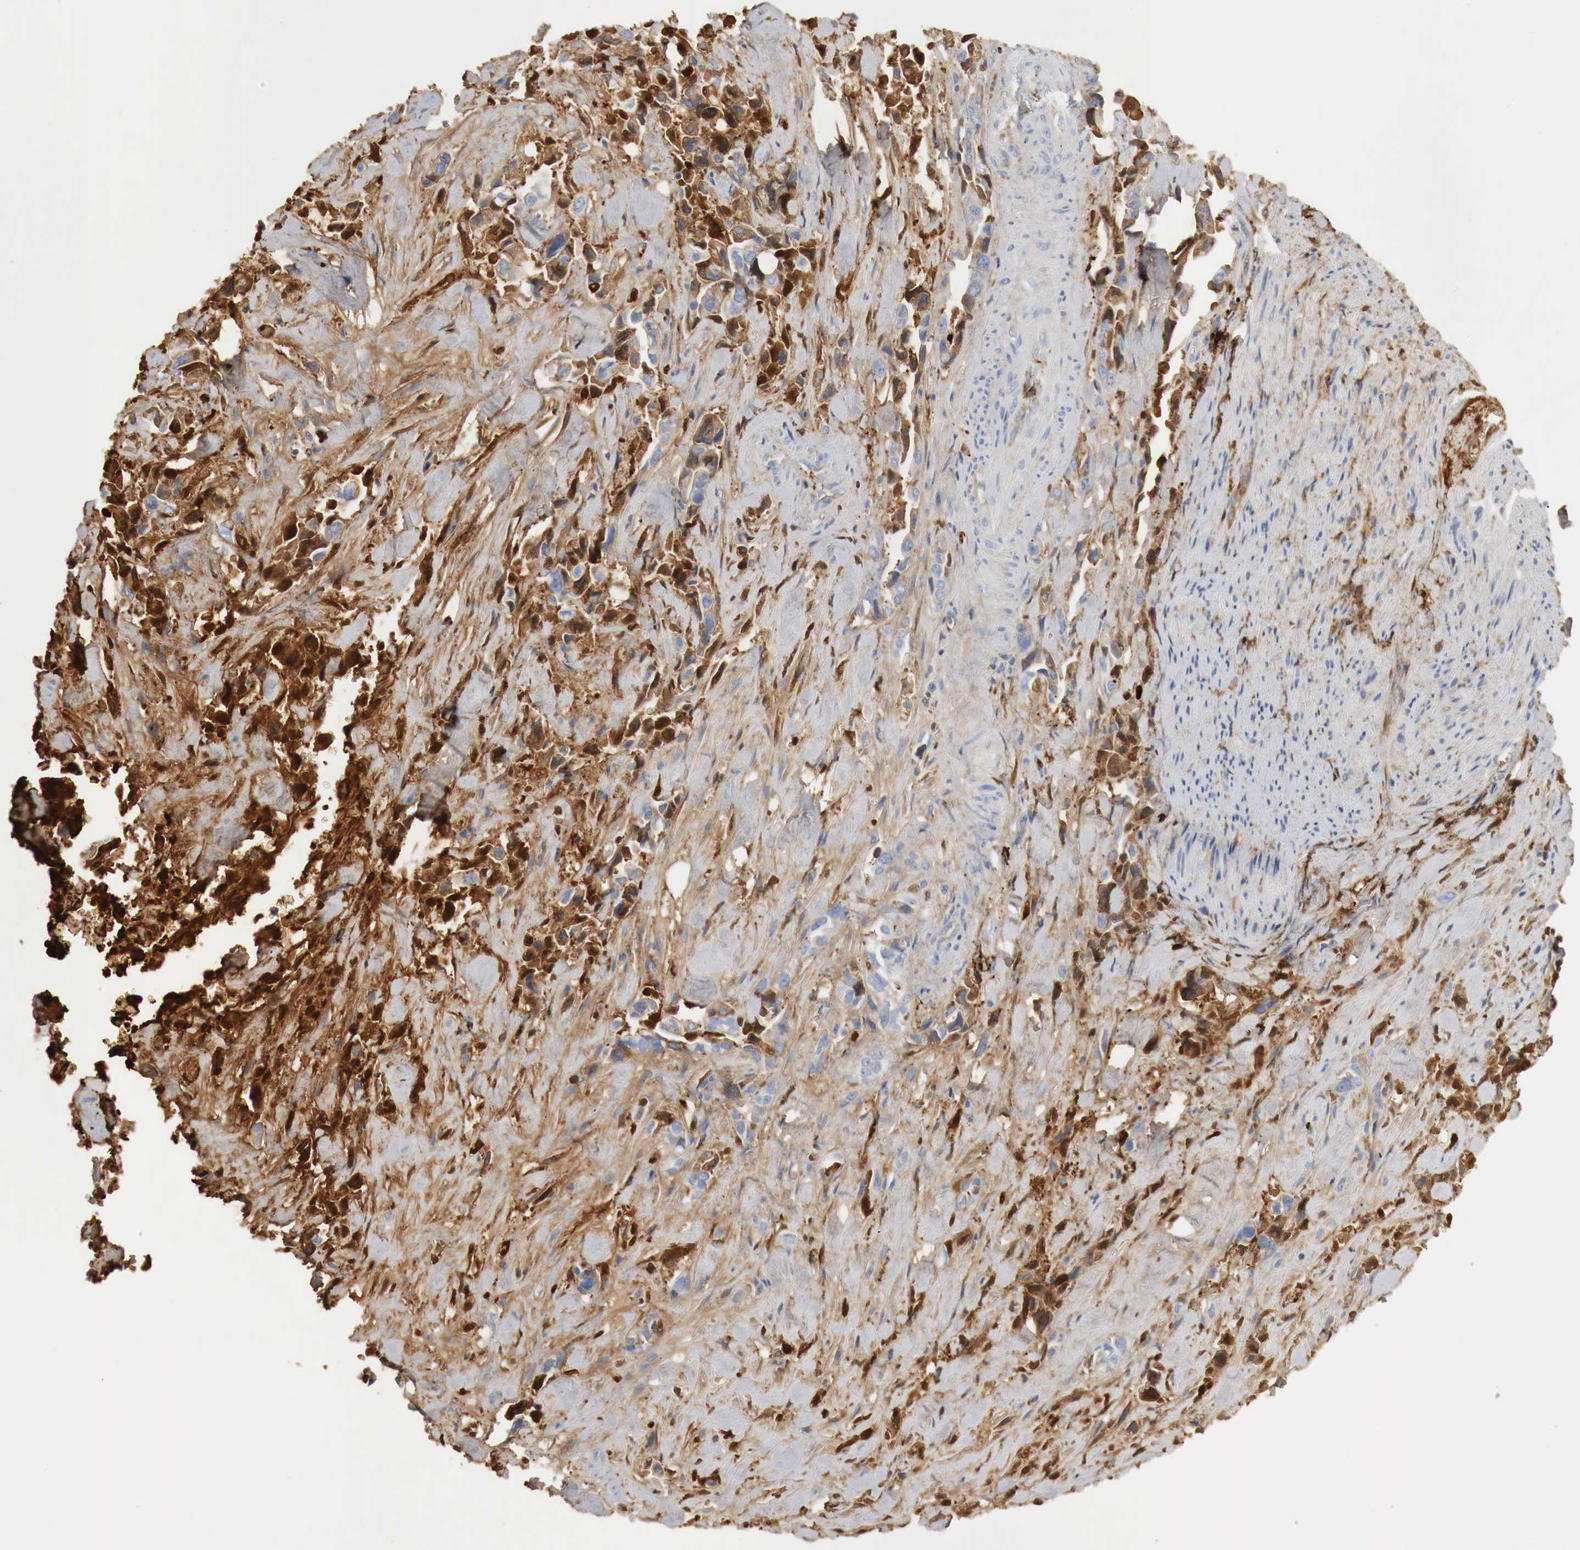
{"staining": {"intensity": "moderate", "quantity": ">75%", "location": "cytoplasmic/membranous"}, "tissue": "pancreatic cancer", "cell_type": "Tumor cells", "image_type": "cancer", "snomed": [{"axis": "morphology", "description": "Adenocarcinoma, NOS"}, {"axis": "topography", "description": "Pancreas"}], "caption": "Immunohistochemical staining of human pancreatic adenocarcinoma exhibits moderate cytoplasmic/membranous protein expression in about >75% of tumor cells.", "gene": "IGLC3", "patient": {"sex": "male", "age": 69}}